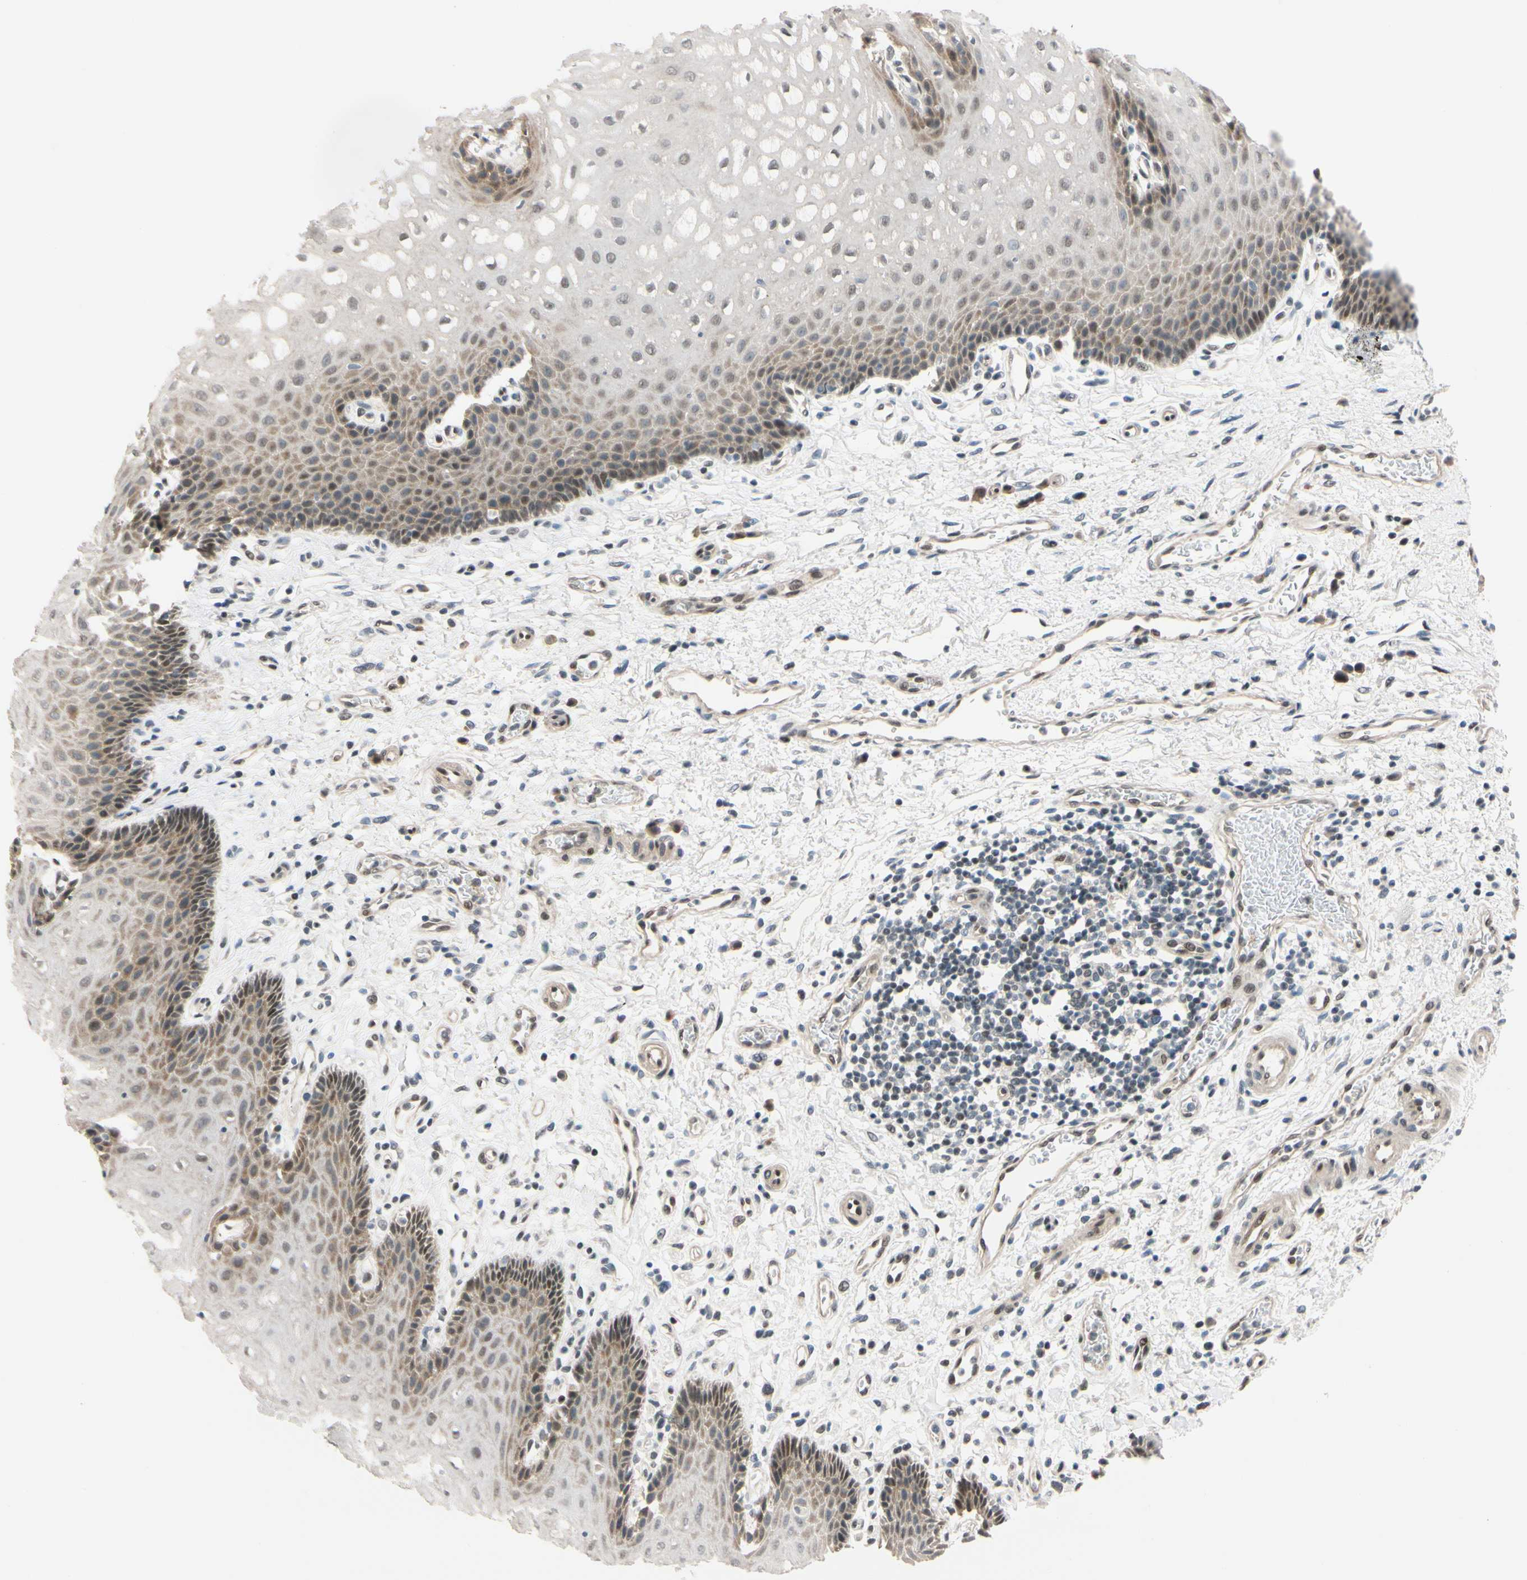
{"staining": {"intensity": "moderate", "quantity": "25%-75%", "location": "cytoplasmic/membranous,nuclear"}, "tissue": "esophagus", "cell_type": "Squamous epithelial cells", "image_type": "normal", "snomed": [{"axis": "morphology", "description": "Normal tissue, NOS"}, {"axis": "topography", "description": "Esophagus"}], "caption": "Immunohistochemistry micrograph of unremarkable esophagus: esophagus stained using immunohistochemistry reveals medium levels of moderate protein expression localized specifically in the cytoplasmic/membranous,nuclear of squamous epithelial cells, appearing as a cytoplasmic/membranous,nuclear brown color.", "gene": "TAF4", "patient": {"sex": "male", "age": 54}}